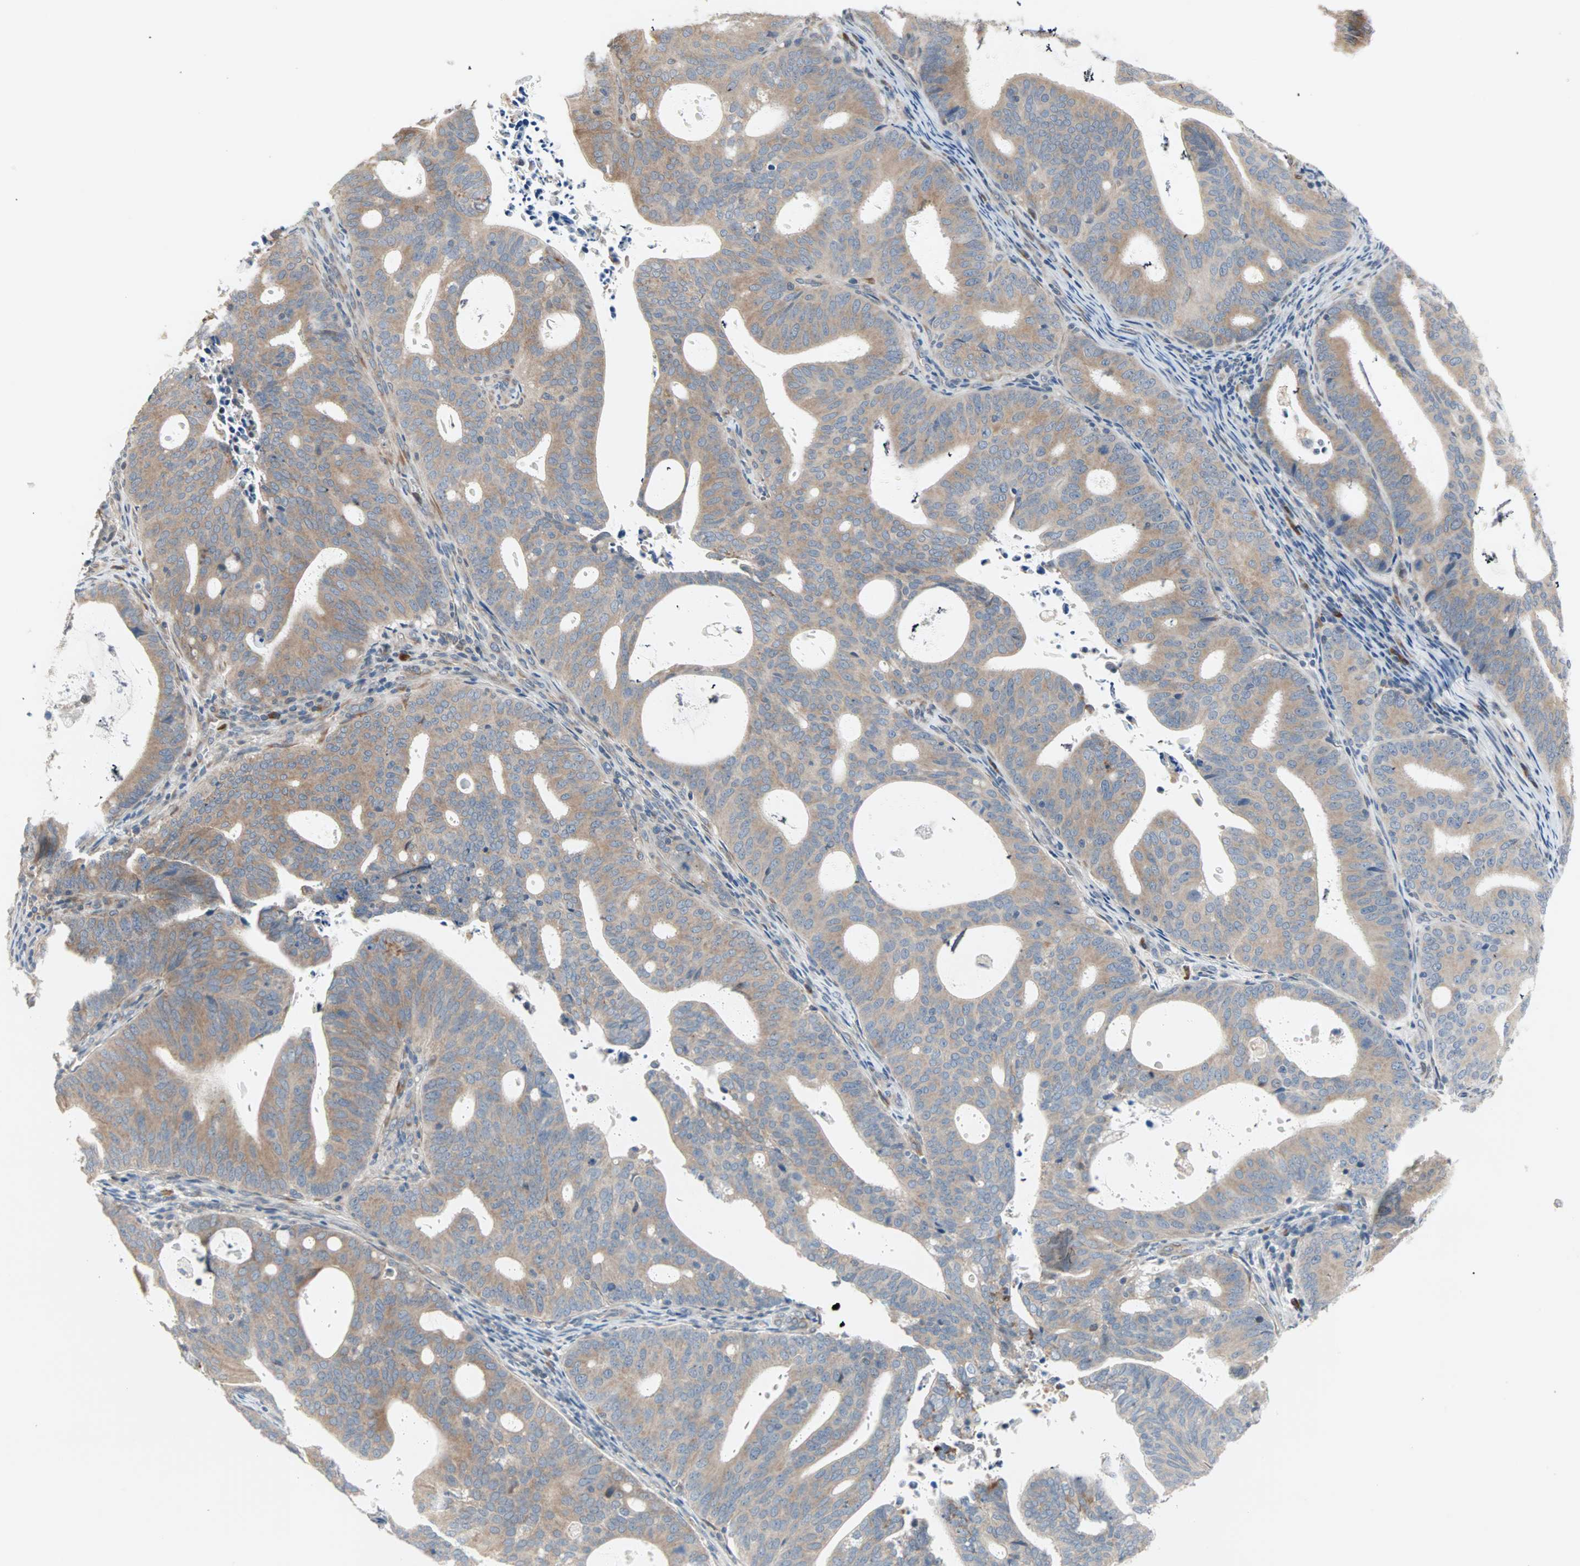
{"staining": {"intensity": "moderate", "quantity": ">75%", "location": "cytoplasmic/membranous"}, "tissue": "endometrial cancer", "cell_type": "Tumor cells", "image_type": "cancer", "snomed": [{"axis": "morphology", "description": "Adenocarcinoma, NOS"}, {"axis": "topography", "description": "Uterus"}], "caption": "DAB (3,3'-diaminobenzidine) immunohistochemical staining of human endometrial adenocarcinoma shows moderate cytoplasmic/membranous protein expression in approximately >75% of tumor cells.", "gene": "SAR1A", "patient": {"sex": "female", "age": 83}}